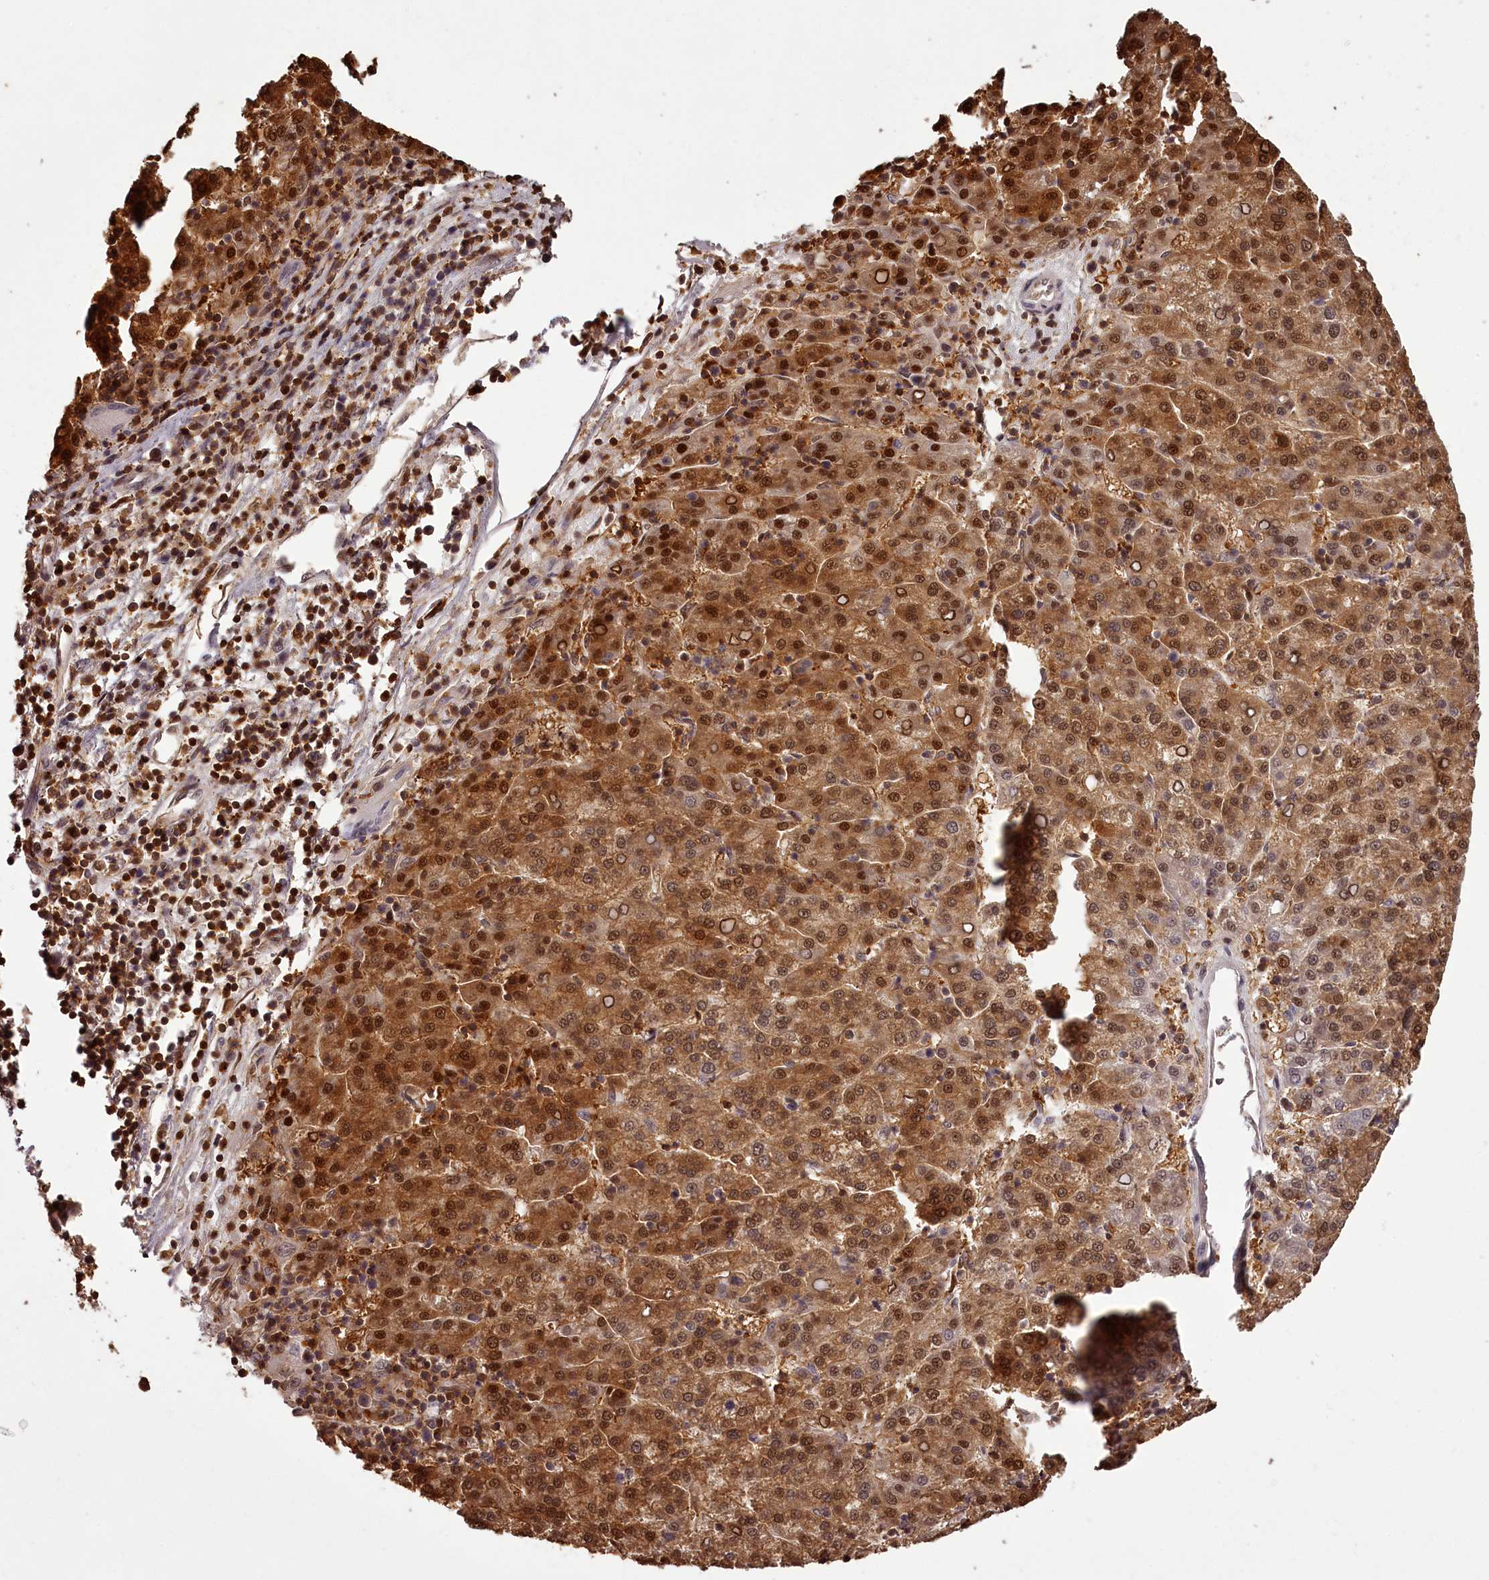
{"staining": {"intensity": "moderate", "quantity": ">75%", "location": "cytoplasmic/membranous,nuclear"}, "tissue": "liver cancer", "cell_type": "Tumor cells", "image_type": "cancer", "snomed": [{"axis": "morphology", "description": "Carcinoma, Hepatocellular, NOS"}, {"axis": "topography", "description": "Liver"}], "caption": "There is medium levels of moderate cytoplasmic/membranous and nuclear expression in tumor cells of liver cancer (hepatocellular carcinoma), as demonstrated by immunohistochemical staining (brown color).", "gene": "NPRL2", "patient": {"sex": "female", "age": 58}}